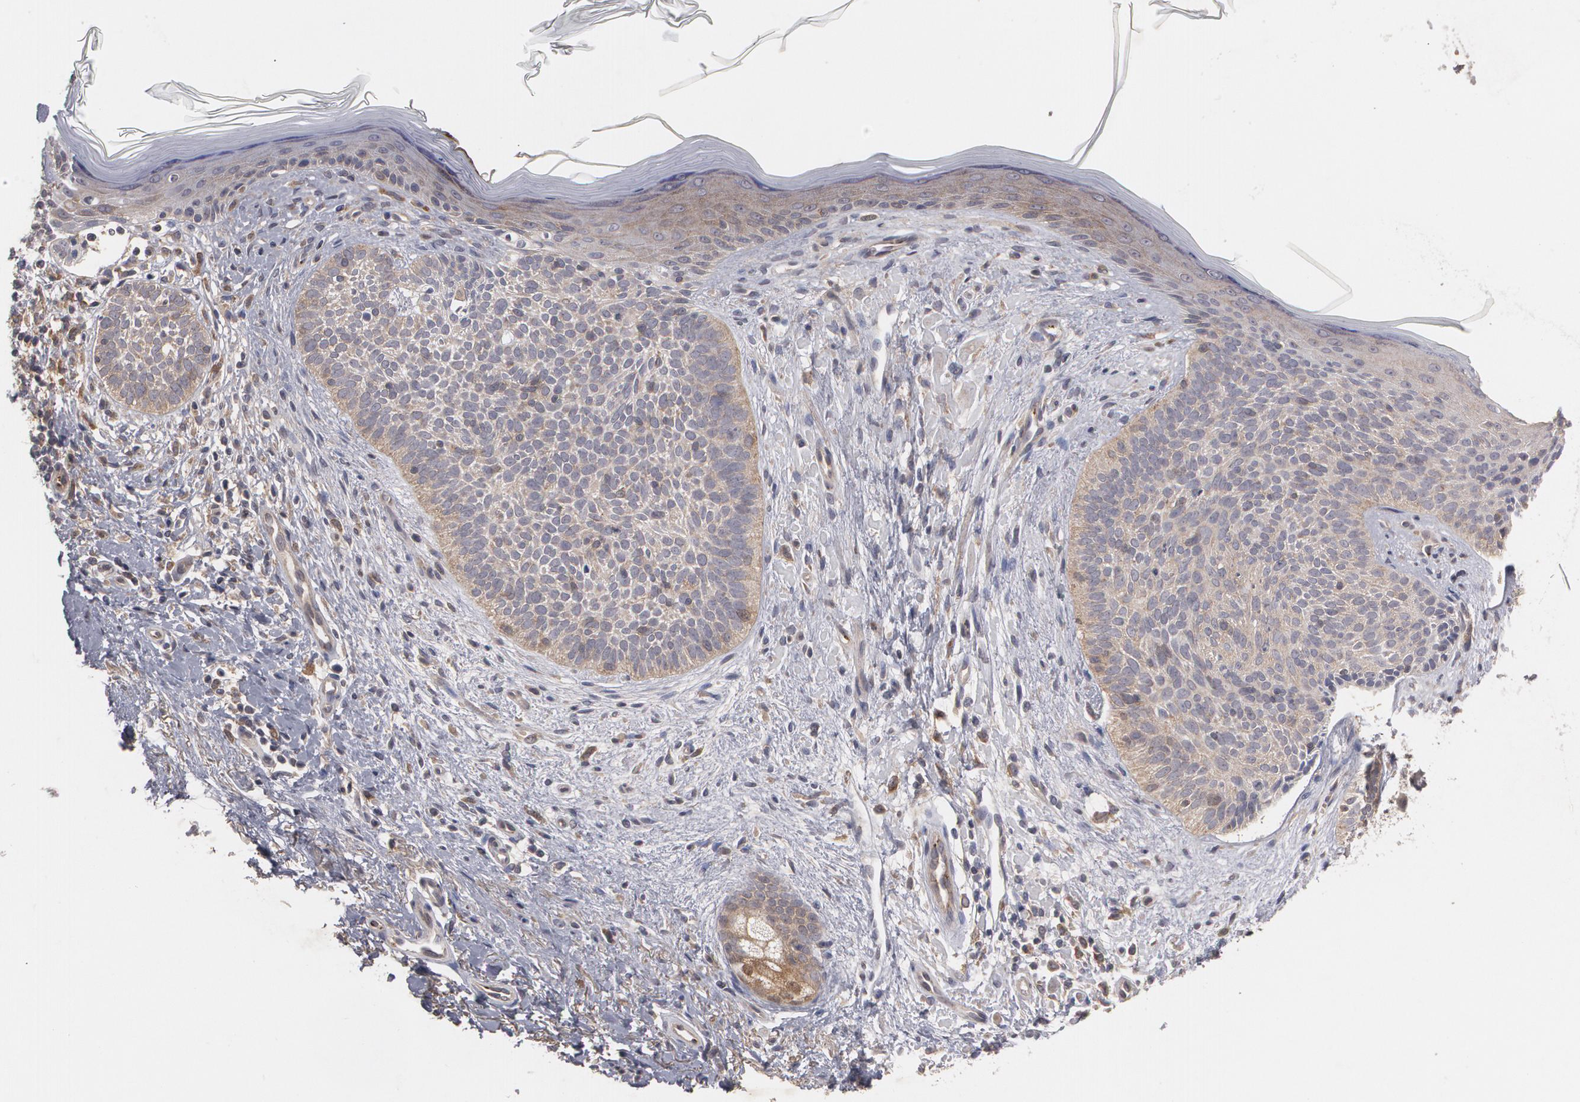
{"staining": {"intensity": "weak", "quantity": "25%-75%", "location": "cytoplasmic/membranous"}, "tissue": "skin cancer", "cell_type": "Tumor cells", "image_type": "cancer", "snomed": [{"axis": "morphology", "description": "Basal cell carcinoma"}, {"axis": "topography", "description": "Skin"}], "caption": "This image reveals immunohistochemistry (IHC) staining of skin cancer, with low weak cytoplasmic/membranous expression in approximately 25%-75% of tumor cells.", "gene": "HTT", "patient": {"sex": "female", "age": 78}}